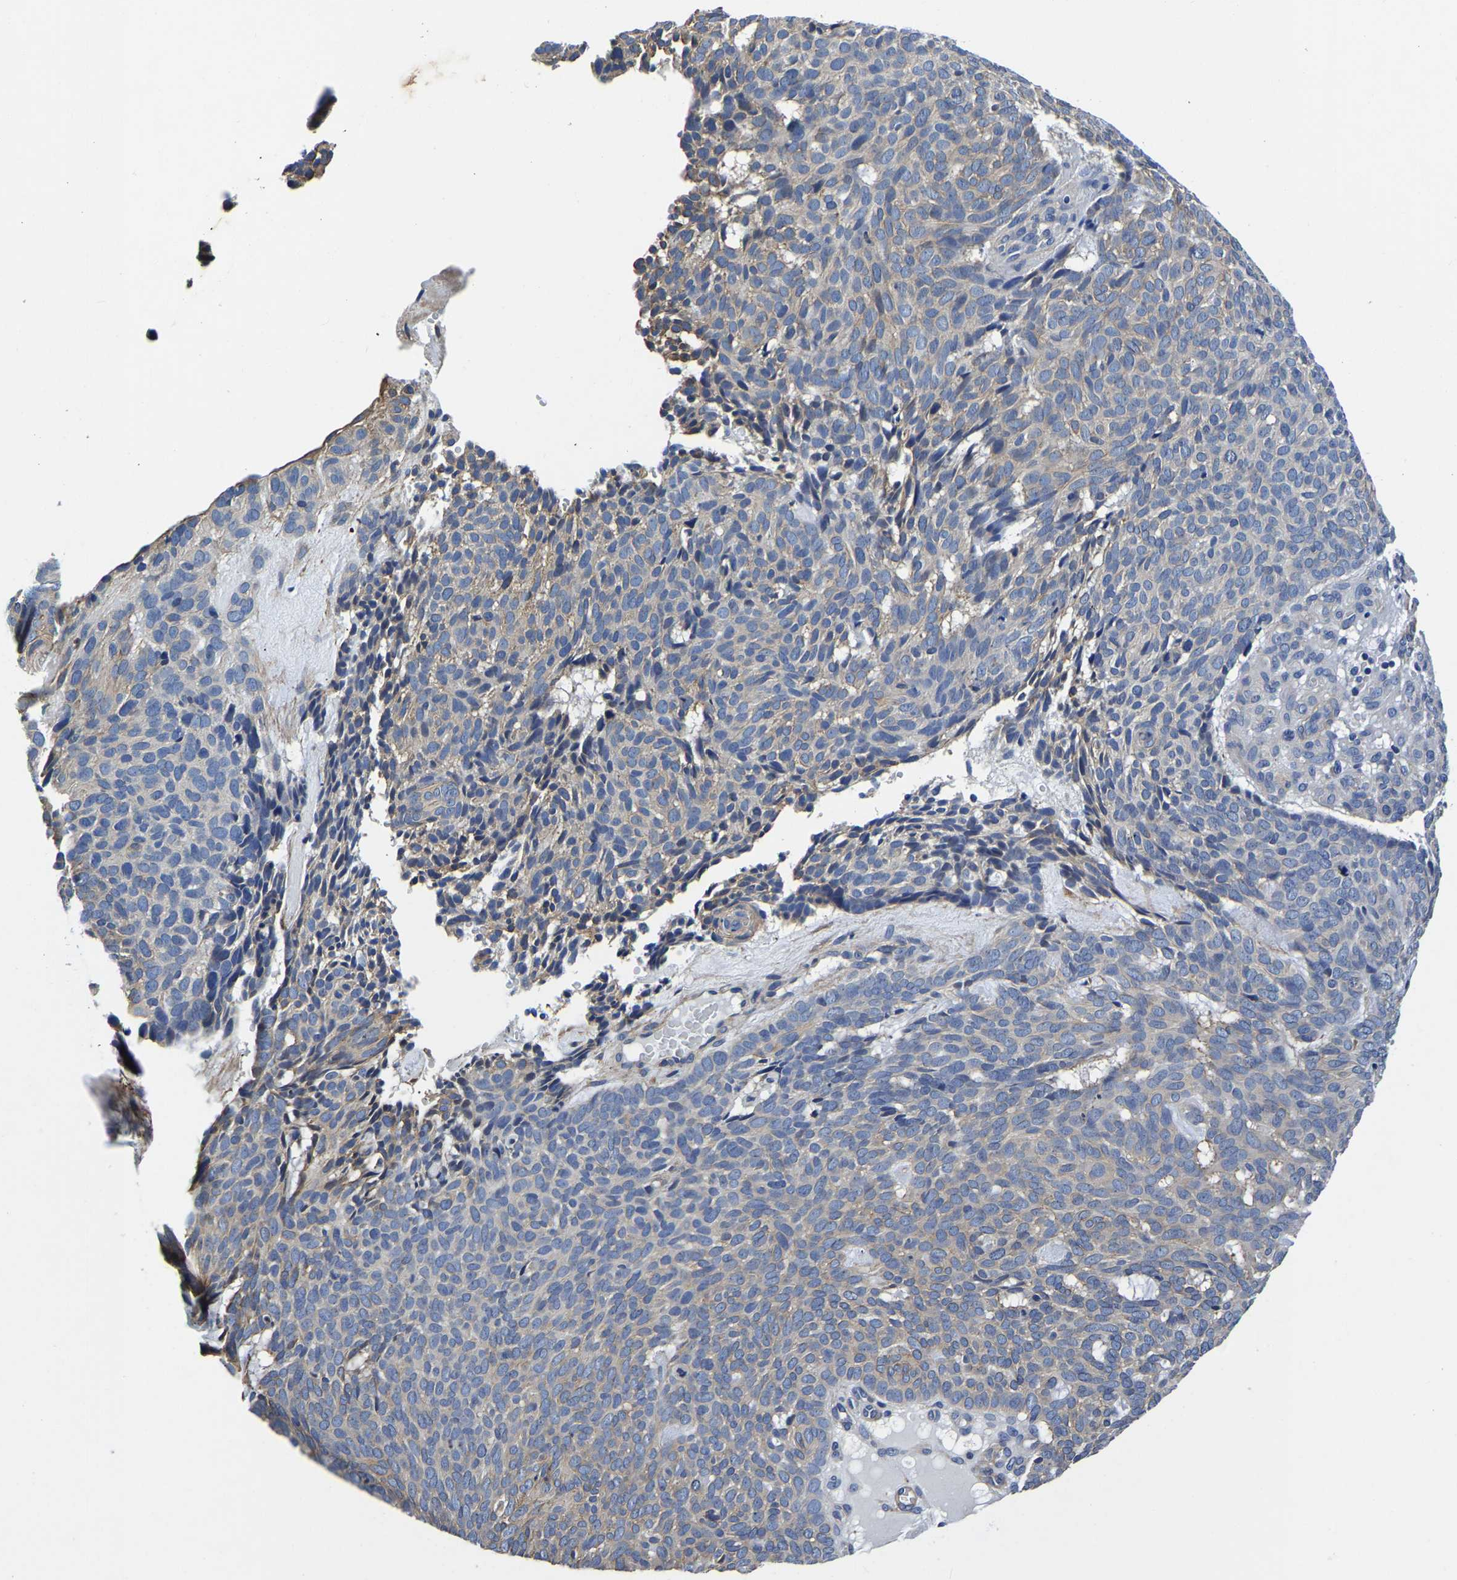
{"staining": {"intensity": "weak", "quantity": "25%-75%", "location": "cytoplasmic/membranous"}, "tissue": "skin cancer", "cell_type": "Tumor cells", "image_type": "cancer", "snomed": [{"axis": "morphology", "description": "Basal cell carcinoma"}, {"axis": "topography", "description": "Skin"}], "caption": "Protein positivity by immunohistochemistry (IHC) exhibits weak cytoplasmic/membranous staining in about 25%-75% of tumor cells in skin basal cell carcinoma.", "gene": "KCTD17", "patient": {"sex": "male", "age": 61}}